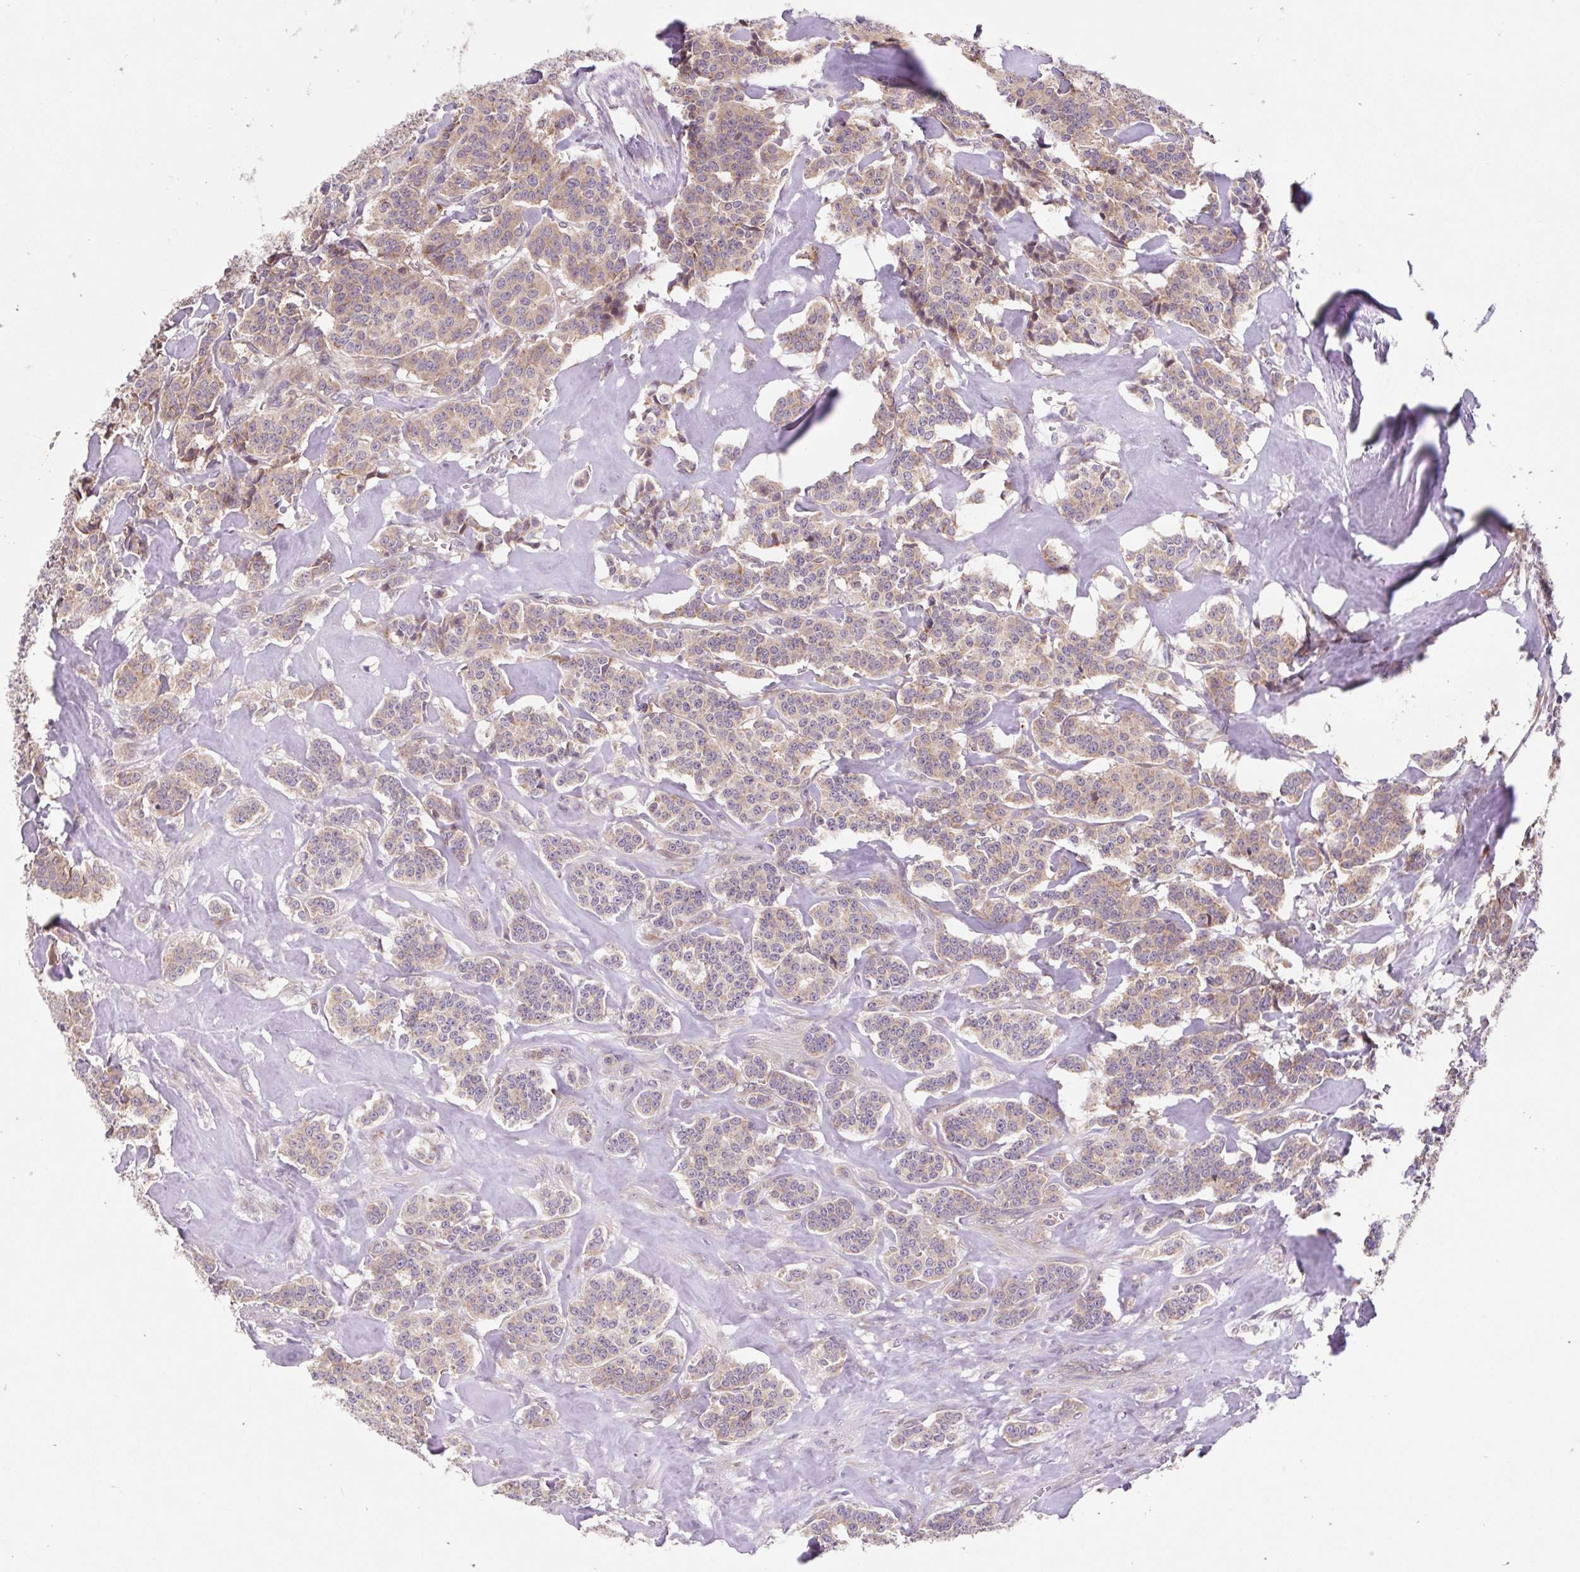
{"staining": {"intensity": "weak", "quantity": ">75%", "location": "cytoplasmic/membranous"}, "tissue": "carcinoid", "cell_type": "Tumor cells", "image_type": "cancer", "snomed": [{"axis": "morphology", "description": "Normal tissue, NOS"}, {"axis": "morphology", "description": "Carcinoid, malignant, NOS"}, {"axis": "topography", "description": "Lung"}], "caption": "Immunohistochemistry (IHC) photomicrograph of neoplastic tissue: human carcinoid stained using immunohistochemistry exhibits low levels of weak protein expression localized specifically in the cytoplasmic/membranous of tumor cells, appearing as a cytoplasmic/membranous brown color.", "gene": "HFE", "patient": {"sex": "female", "age": 46}}